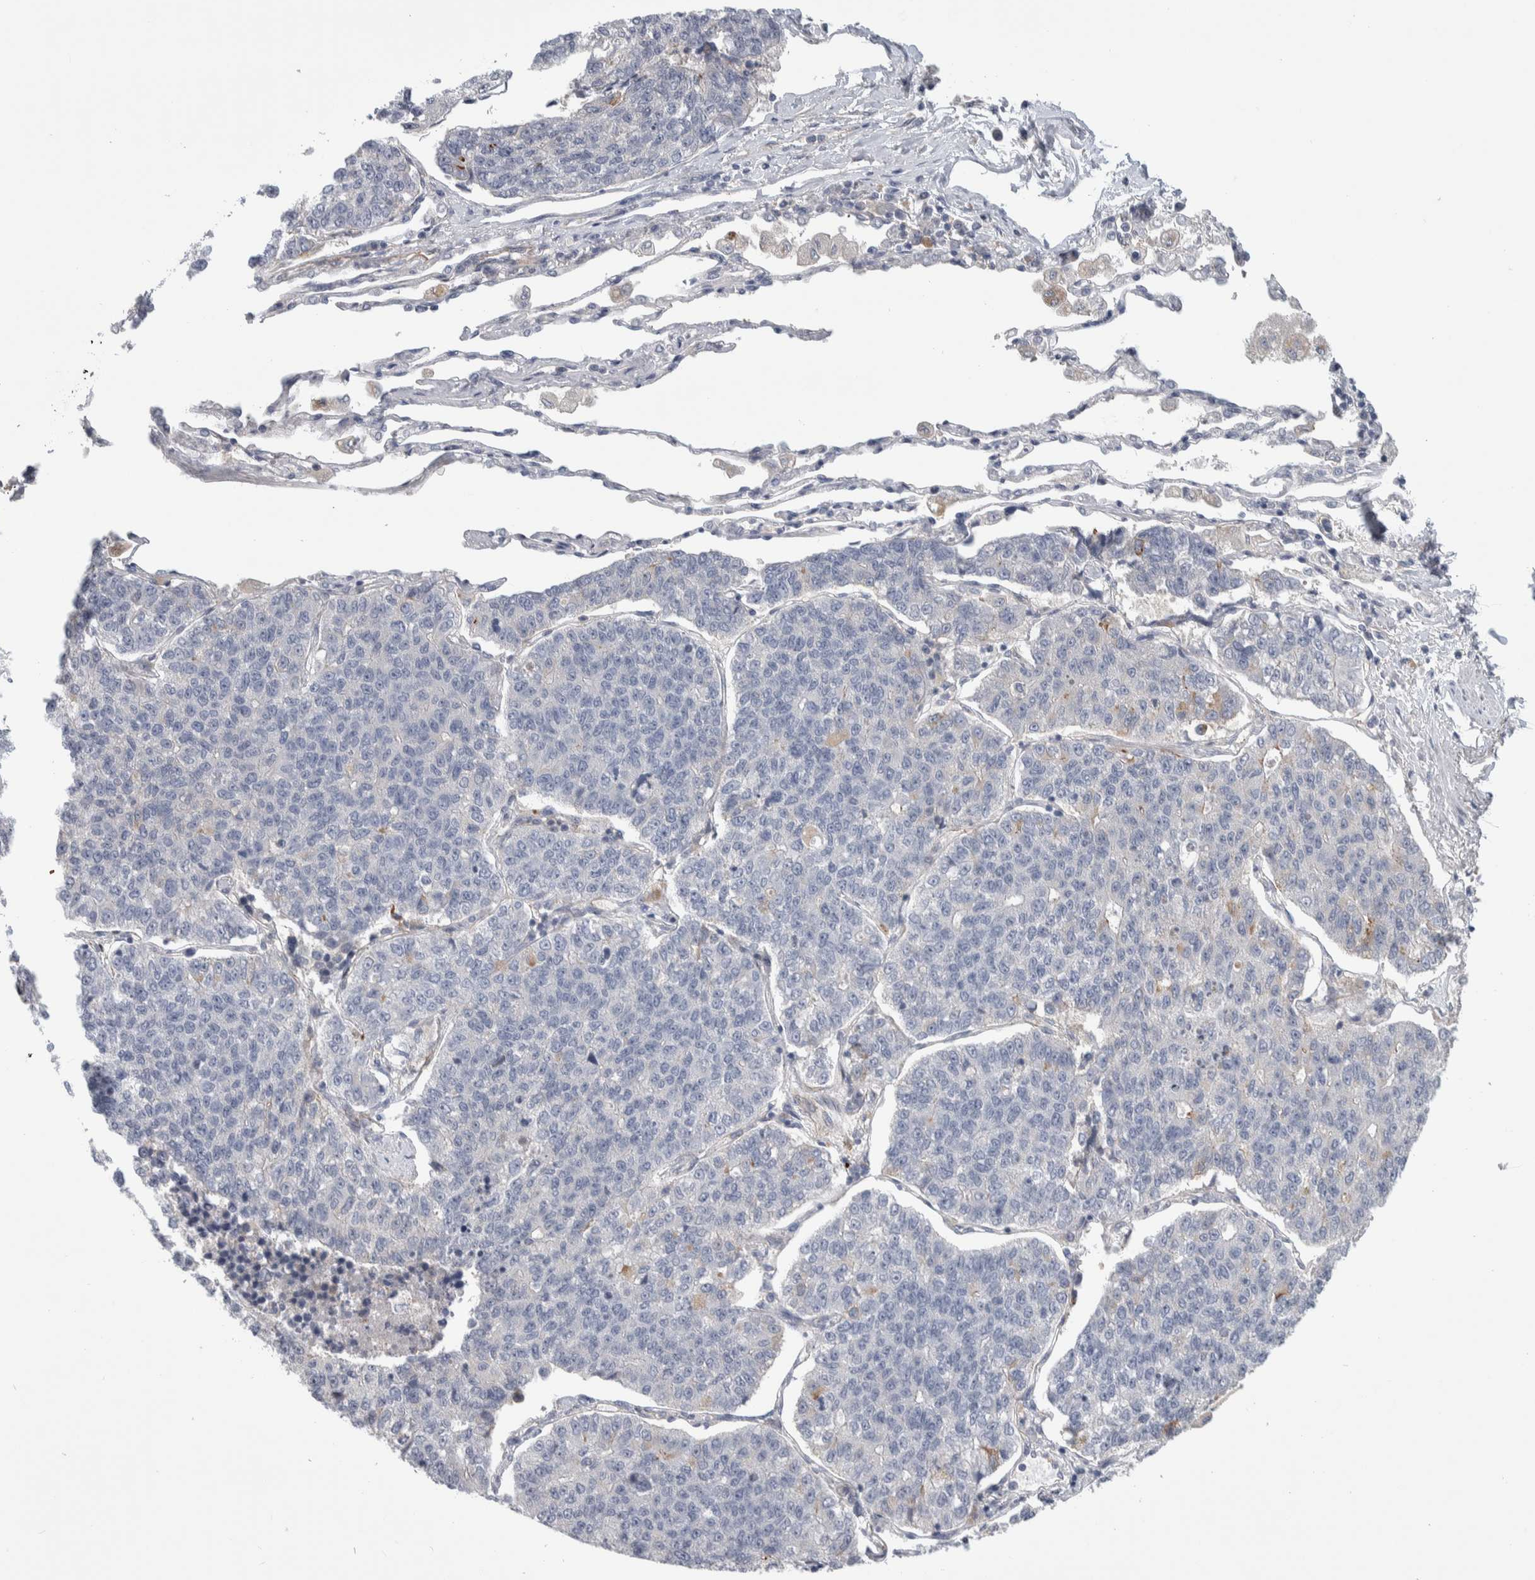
{"staining": {"intensity": "negative", "quantity": "none", "location": "none"}, "tissue": "lung cancer", "cell_type": "Tumor cells", "image_type": "cancer", "snomed": [{"axis": "morphology", "description": "Adenocarcinoma, NOS"}, {"axis": "topography", "description": "Lung"}], "caption": "The micrograph displays no significant staining in tumor cells of lung cancer (adenocarcinoma).", "gene": "ZNF862", "patient": {"sex": "male", "age": 49}}